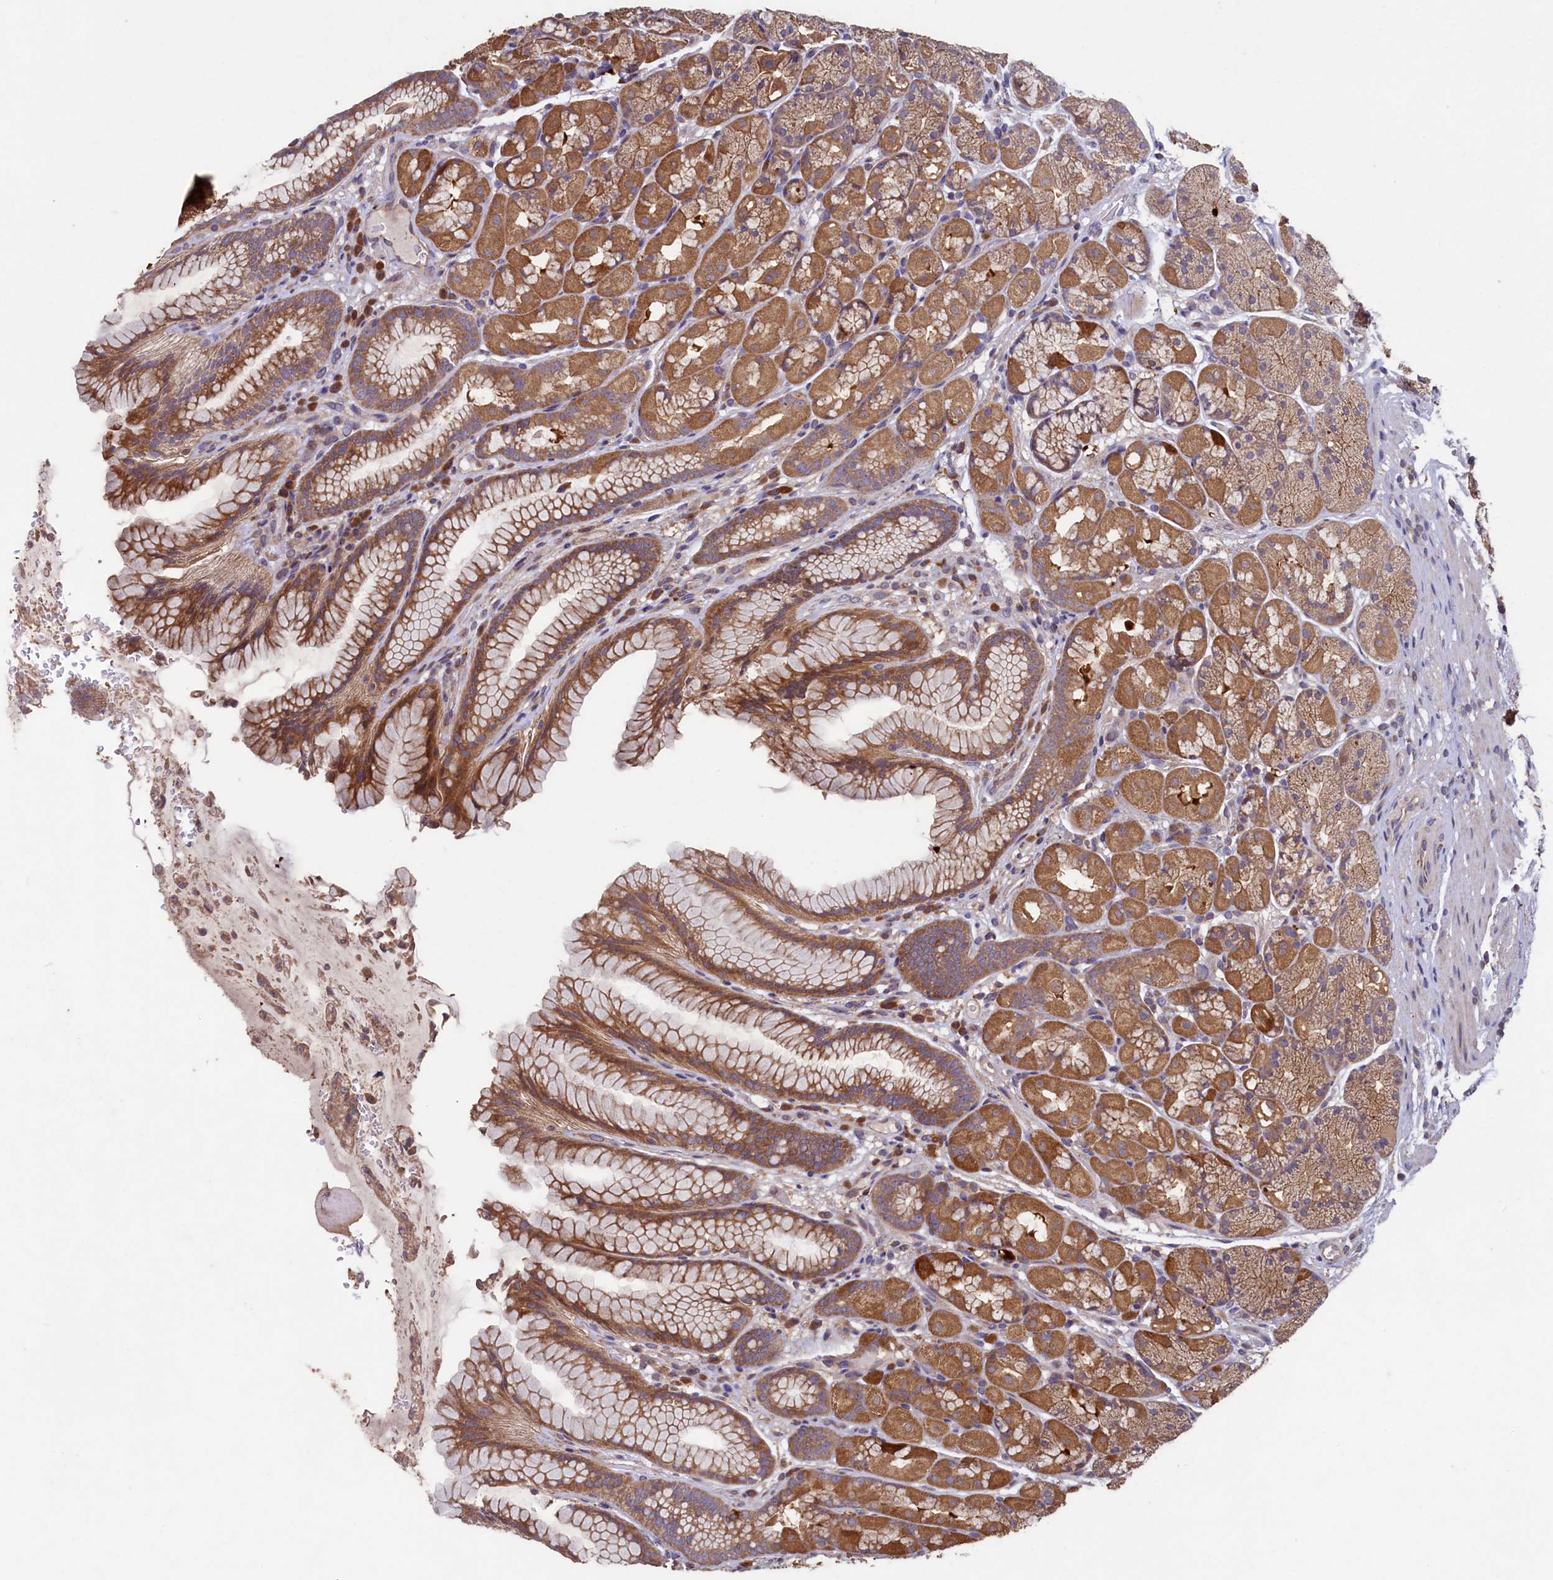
{"staining": {"intensity": "strong", "quantity": ">75%", "location": "cytoplasmic/membranous"}, "tissue": "stomach", "cell_type": "Glandular cells", "image_type": "normal", "snomed": [{"axis": "morphology", "description": "Normal tissue, NOS"}, {"axis": "topography", "description": "Stomach"}], "caption": "DAB (3,3'-diaminobenzidine) immunohistochemical staining of benign human stomach reveals strong cytoplasmic/membranous protein expression in about >75% of glandular cells.", "gene": "TMEM98", "patient": {"sex": "male", "age": 63}}